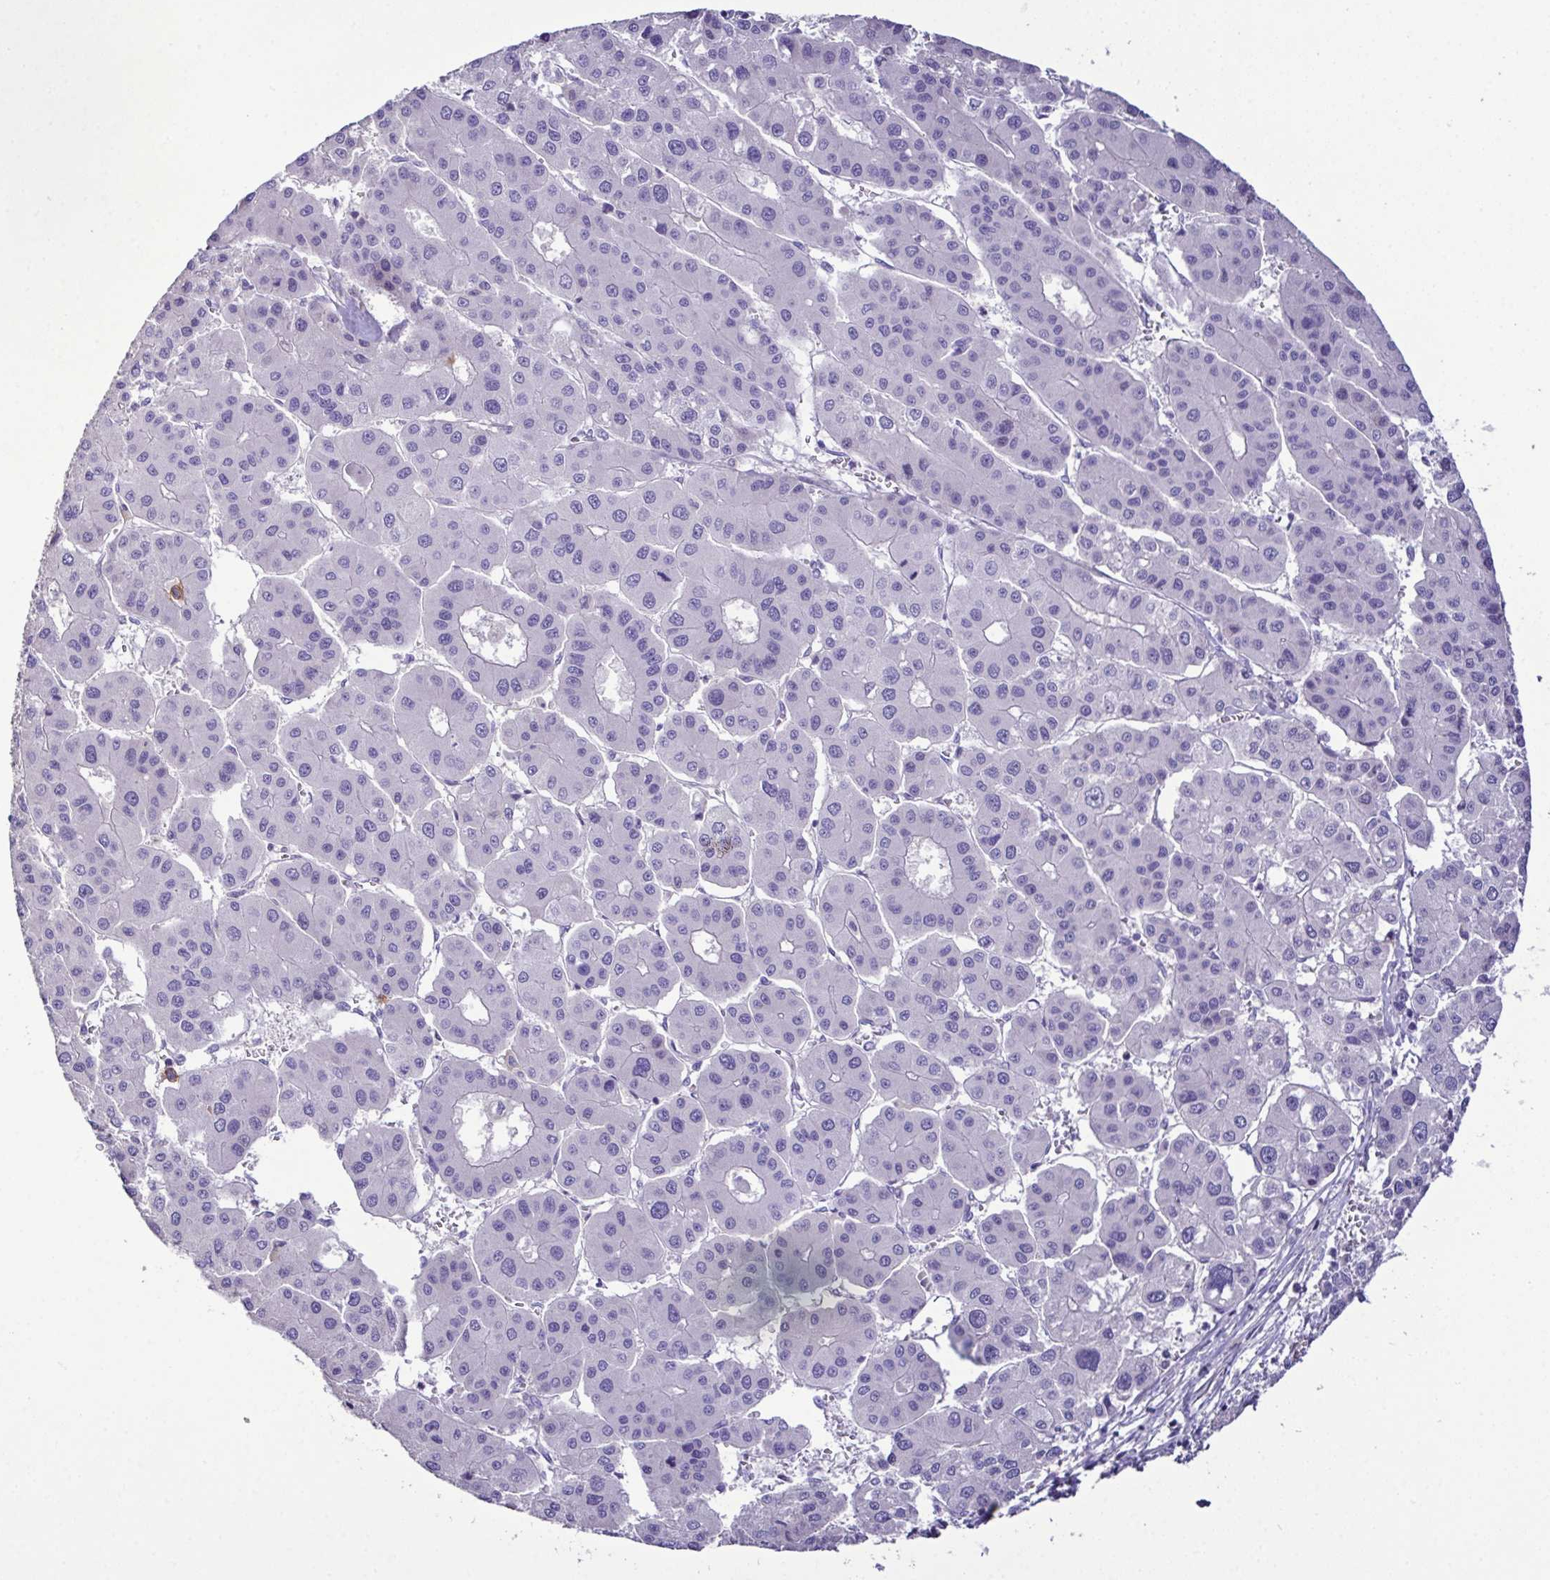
{"staining": {"intensity": "negative", "quantity": "none", "location": "none"}, "tissue": "liver cancer", "cell_type": "Tumor cells", "image_type": "cancer", "snomed": [{"axis": "morphology", "description": "Carcinoma, Hepatocellular, NOS"}, {"axis": "topography", "description": "Liver"}], "caption": "Human liver hepatocellular carcinoma stained for a protein using IHC displays no positivity in tumor cells.", "gene": "MARCO", "patient": {"sex": "male", "age": 73}}